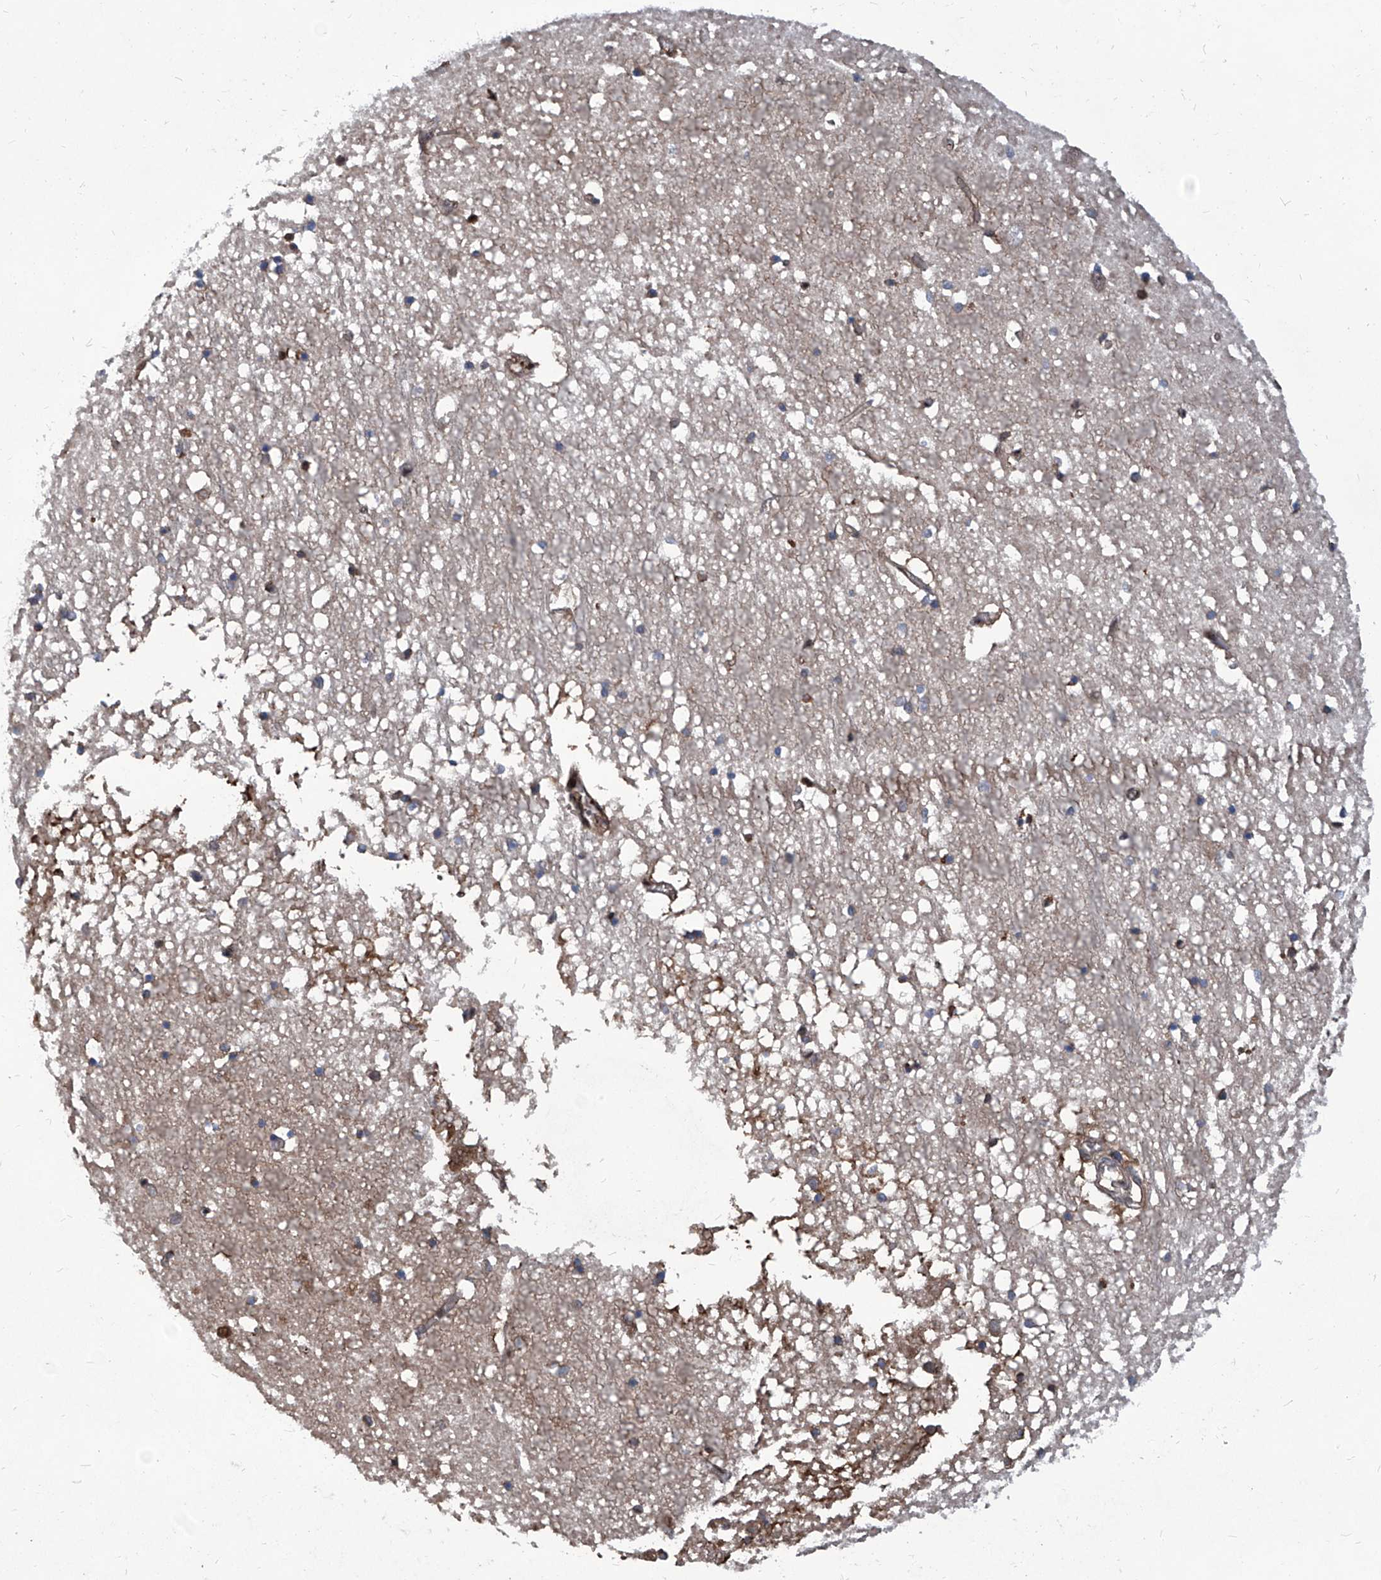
{"staining": {"intensity": "moderate", "quantity": "<25%", "location": "cytoplasmic/membranous"}, "tissue": "hippocampus", "cell_type": "Glial cells", "image_type": "normal", "snomed": [{"axis": "morphology", "description": "Normal tissue, NOS"}, {"axis": "topography", "description": "Hippocampus"}], "caption": "Unremarkable hippocampus displays moderate cytoplasmic/membranous expression in approximately <25% of glial cells Nuclei are stained in blue..", "gene": "PSMB1", "patient": {"sex": "male", "age": 70}}